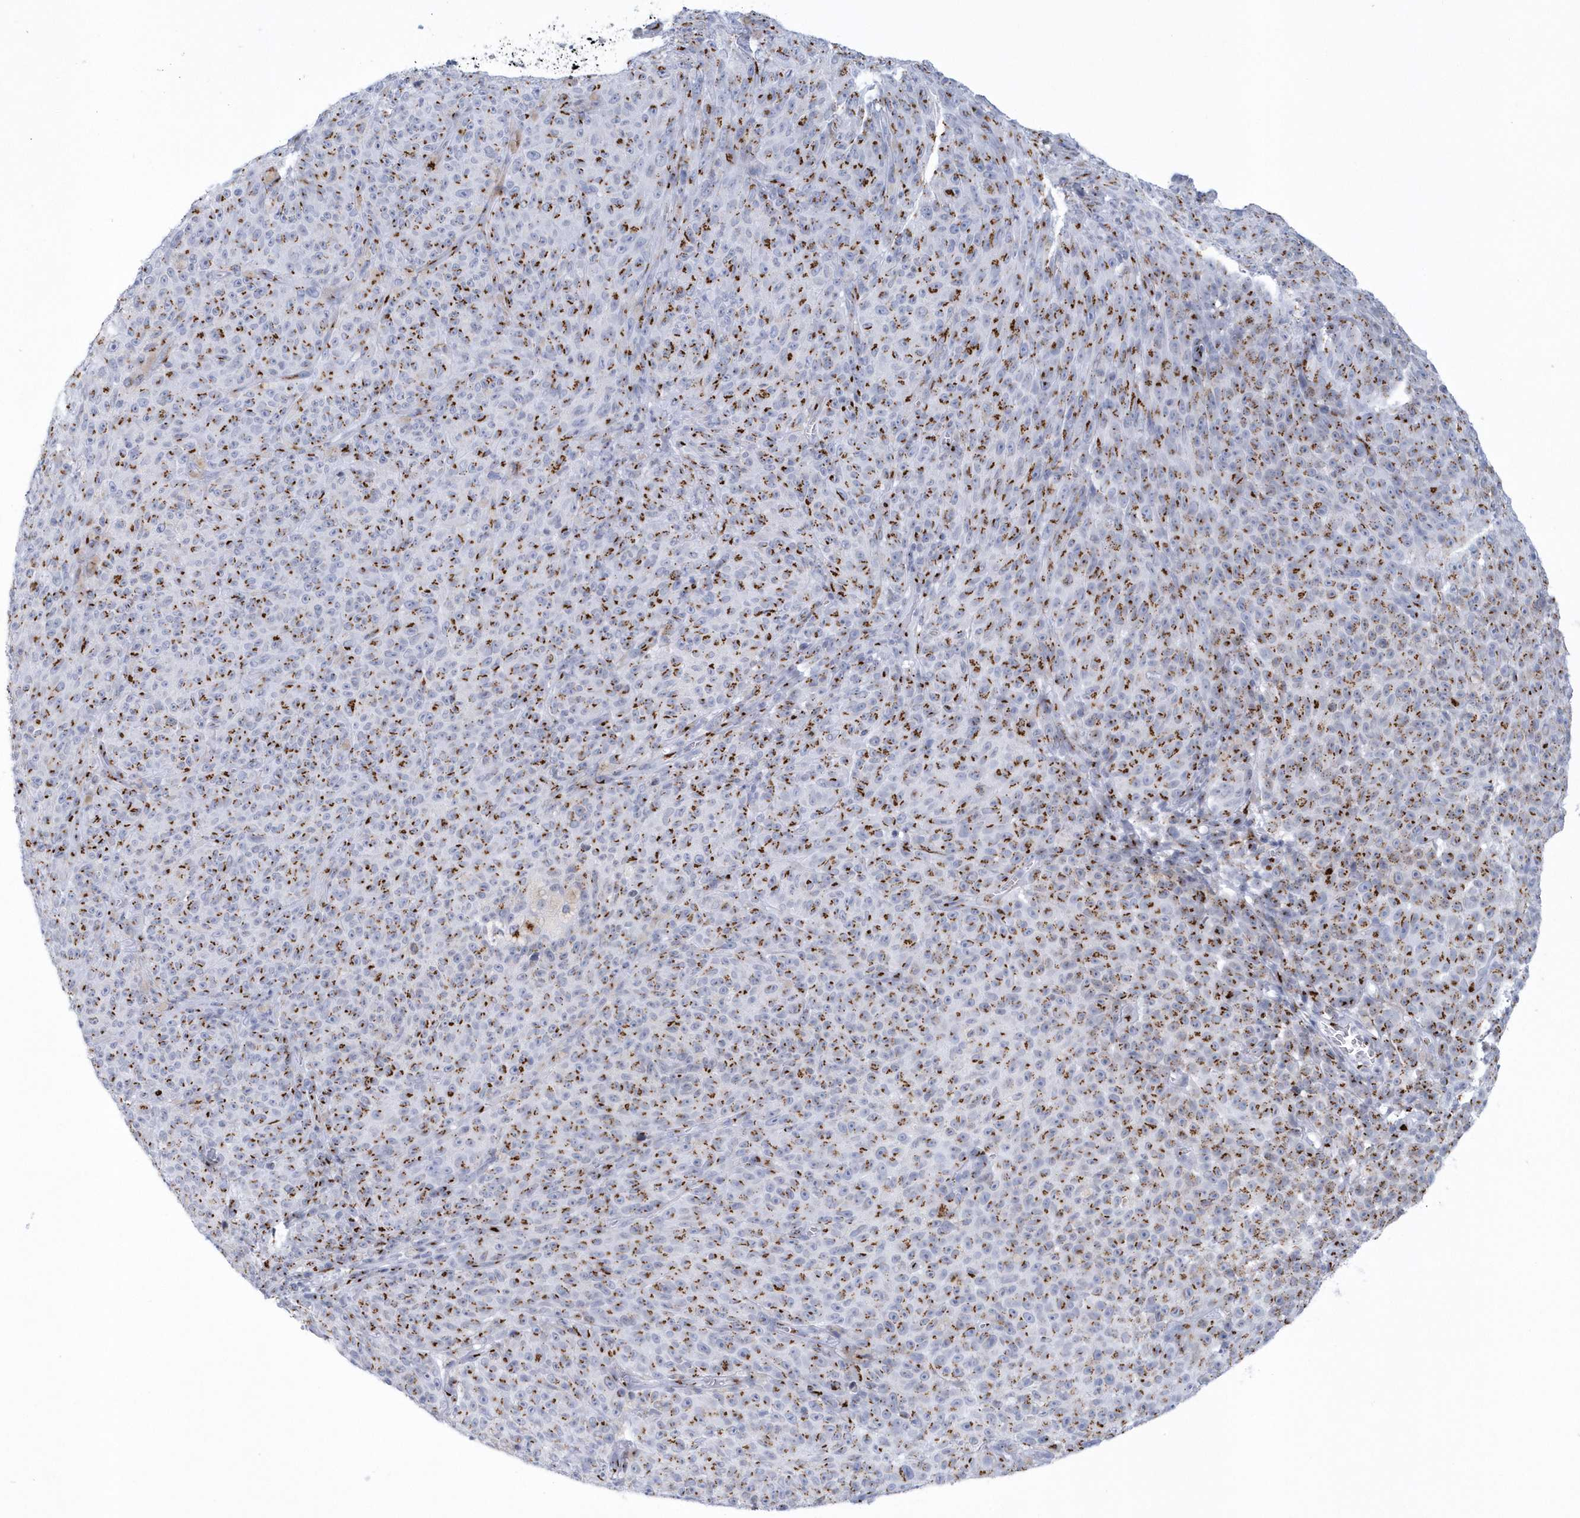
{"staining": {"intensity": "moderate", "quantity": ">75%", "location": "cytoplasmic/membranous"}, "tissue": "melanoma", "cell_type": "Tumor cells", "image_type": "cancer", "snomed": [{"axis": "morphology", "description": "Malignant melanoma, NOS"}, {"axis": "topography", "description": "Skin"}], "caption": "Malignant melanoma stained with DAB immunohistochemistry (IHC) exhibits medium levels of moderate cytoplasmic/membranous staining in approximately >75% of tumor cells.", "gene": "SLX9", "patient": {"sex": "female", "age": 82}}